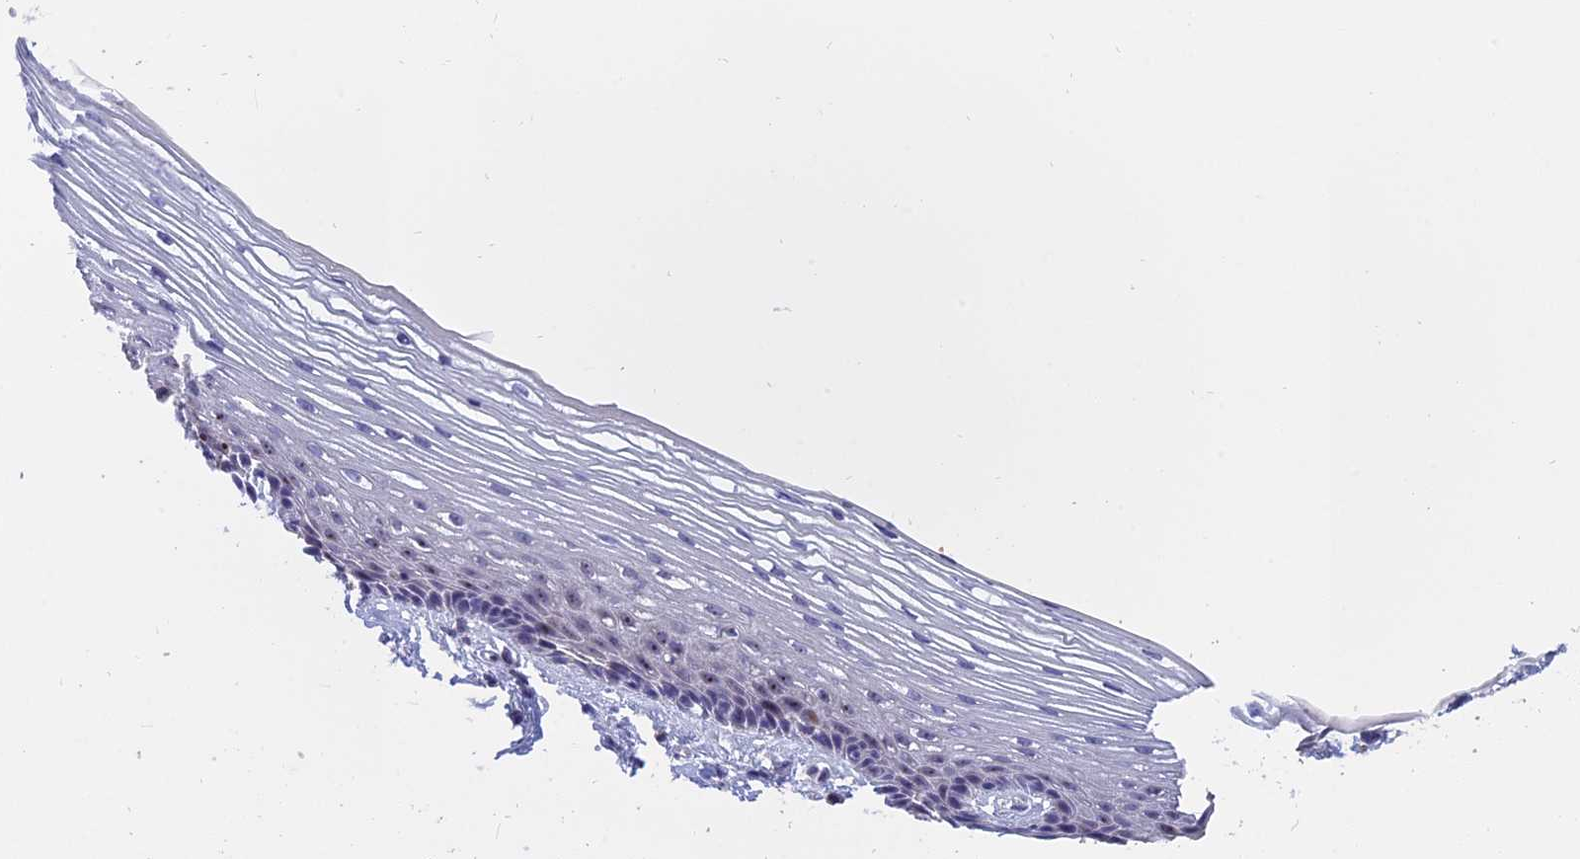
{"staining": {"intensity": "moderate", "quantity": "25%-75%", "location": "nuclear"}, "tissue": "vagina", "cell_type": "Squamous epithelial cells", "image_type": "normal", "snomed": [{"axis": "morphology", "description": "Normal tissue, NOS"}, {"axis": "topography", "description": "Vagina"}], "caption": "Squamous epithelial cells reveal medium levels of moderate nuclear expression in approximately 25%-75% of cells in unremarkable vagina. (IHC, brightfield microscopy, high magnification).", "gene": "KNOP1", "patient": {"sex": "female", "age": 46}}